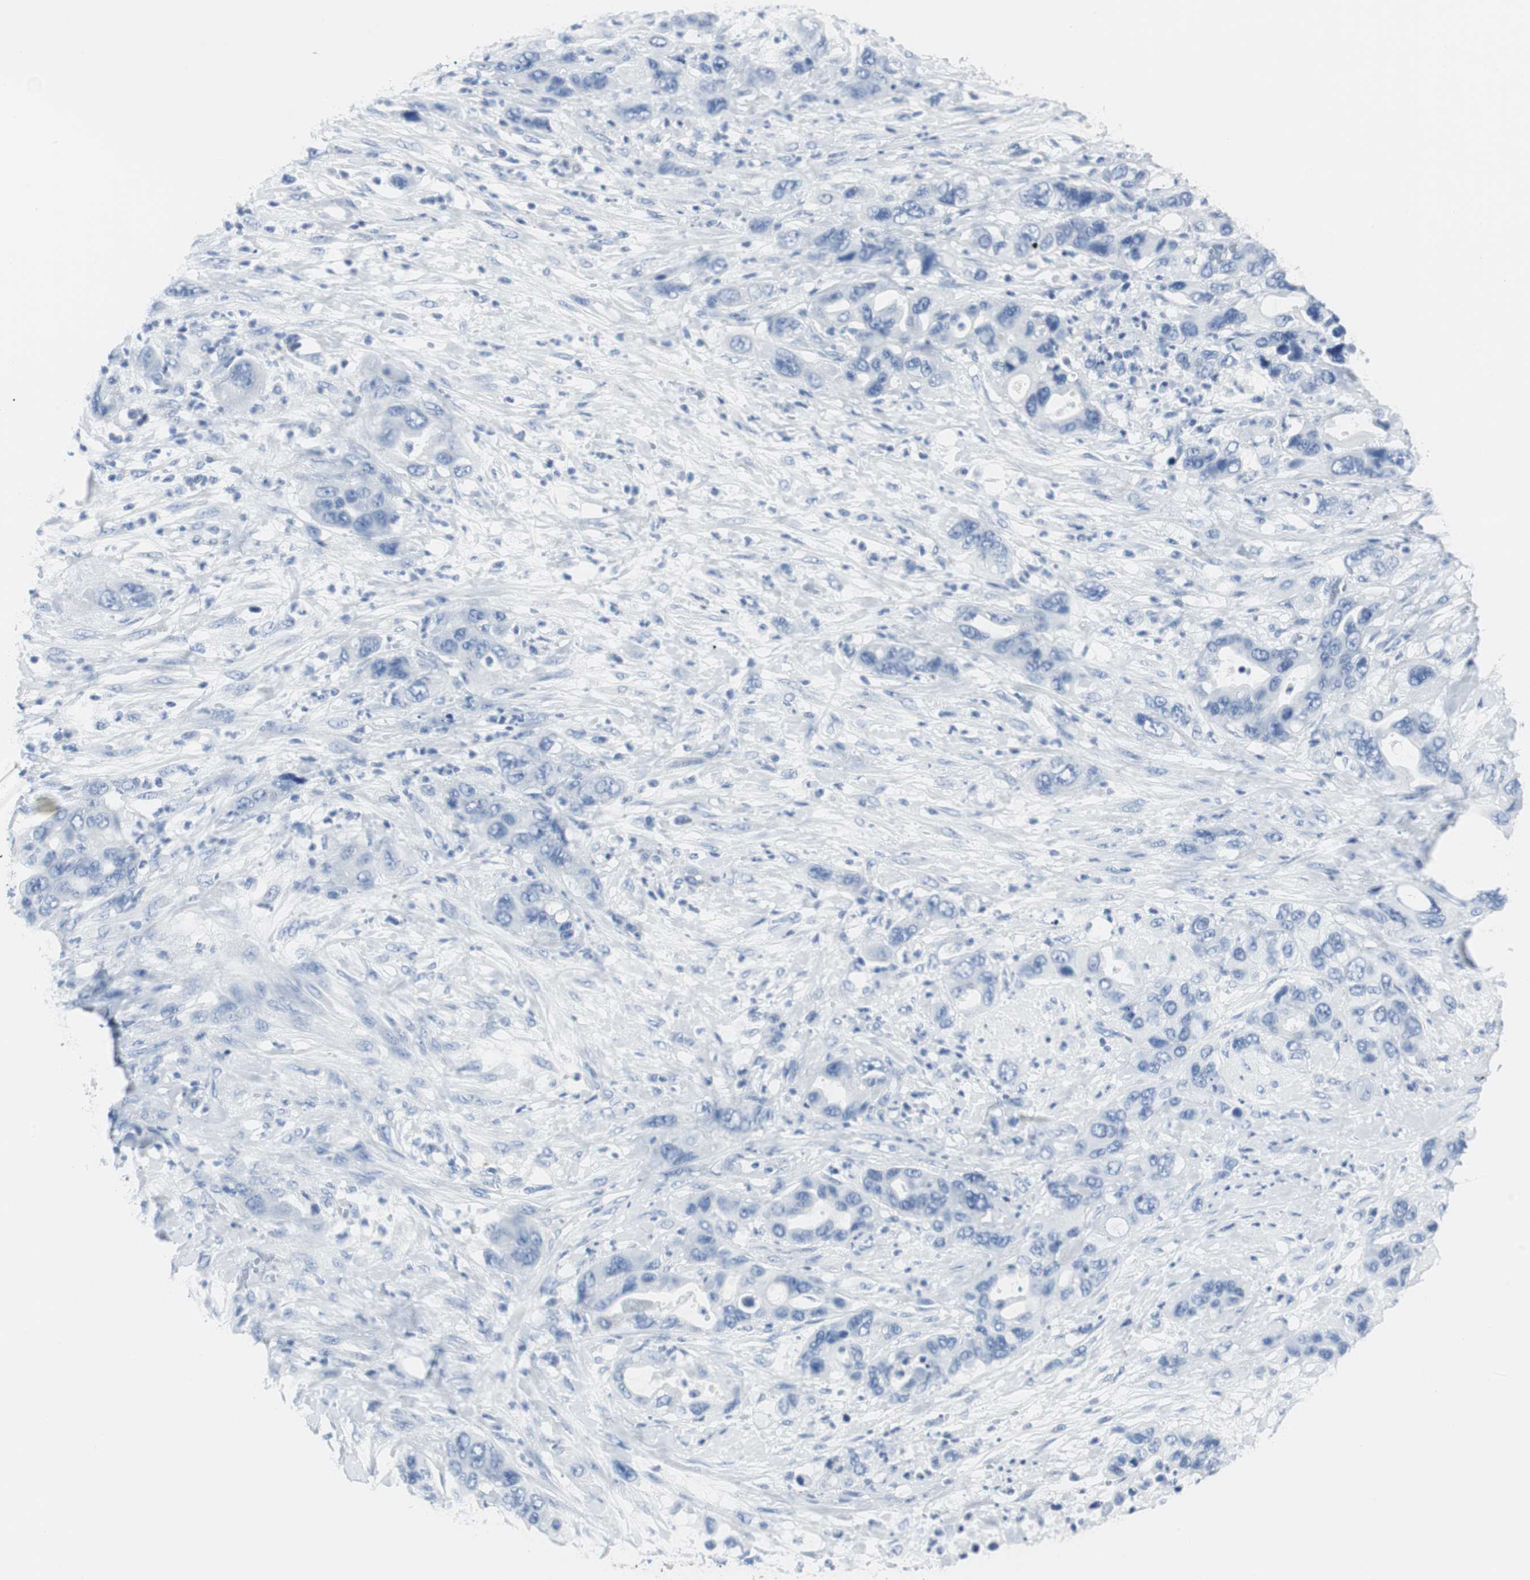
{"staining": {"intensity": "negative", "quantity": "none", "location": "none"}, "tissue": "pancreatic cancer", "cell_type": "Tumor cells", "image_type": "cancer", "snomed": [{"axis": "morphology", "description": "Adenocarcinoma, NOS"}, {"axis": "topography", "description": "Pancreas"}], "caption": "This is an immunohistochemistry photomicrograph of pancreatic cancer (adenocarcinoma). There is no staining in tumor cells.", "gene": "GAP43", "patient": {"sex": "female", "age": 71}}